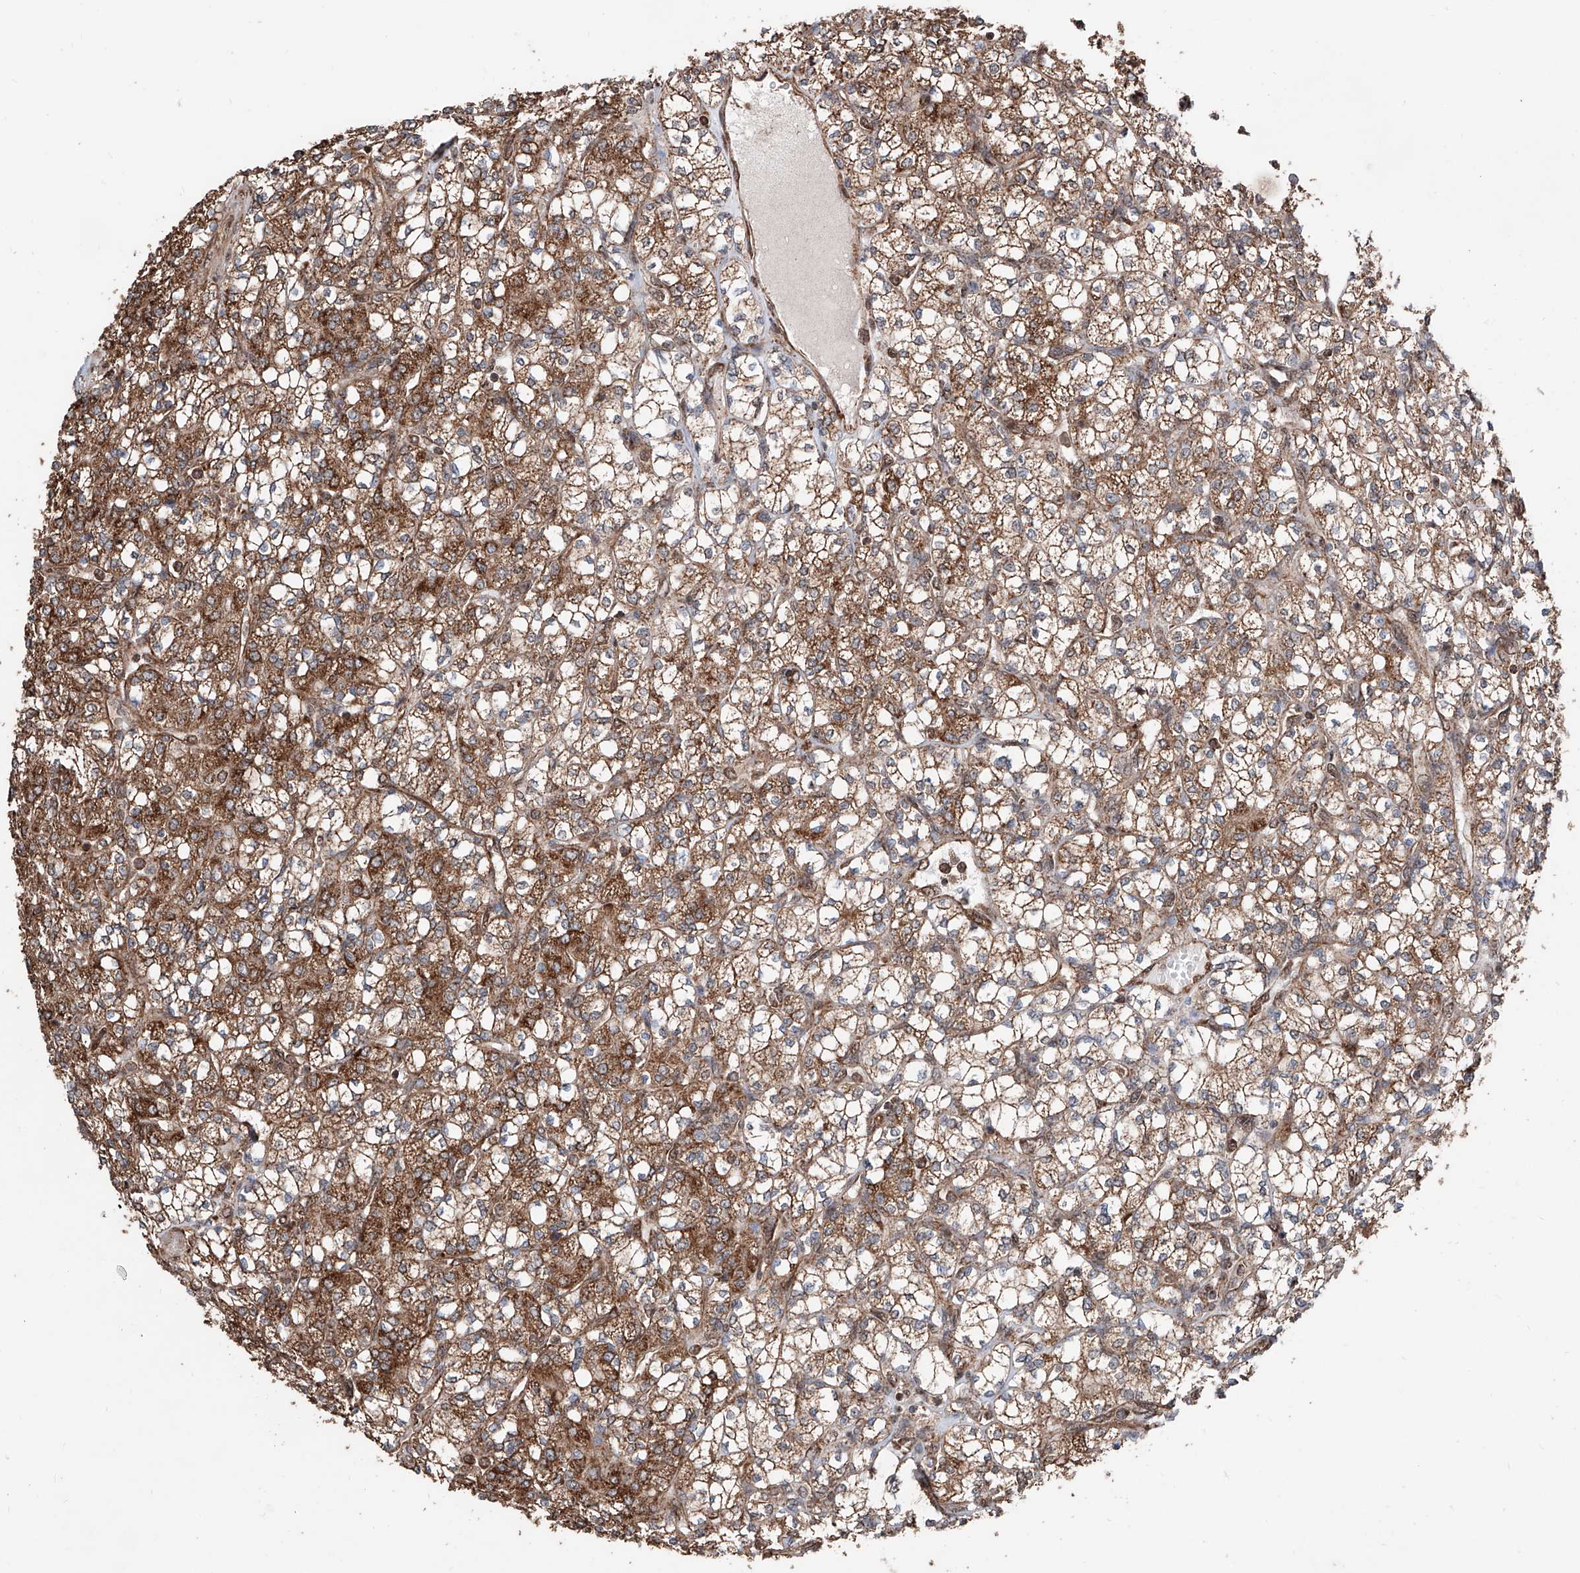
{"staining": {"intensity": "strong", "quantity": "25%-75%", "location": "cytoplasmic/membranous"}, "tissue": "renal cancer", "cell_type": "Tumor cells", "image_type": "cancer", "snomed": [{"axis": "morphology", "description": "Adenocarcinoma, NOS"}, {"axis": "topography", "description": "Kidney"}], "caption": "Immunohistochemistry (IHC) (DAB (3,3'-diaminobenzidine)) staining of renal cancer (adenocarcinoma) demonstrates strong cytoplasmic/membranous protein staining in approximately 25%-75% of tumor cells.", "gene": "ZNF445", "patient": {"sex": "male", "age": 77}}